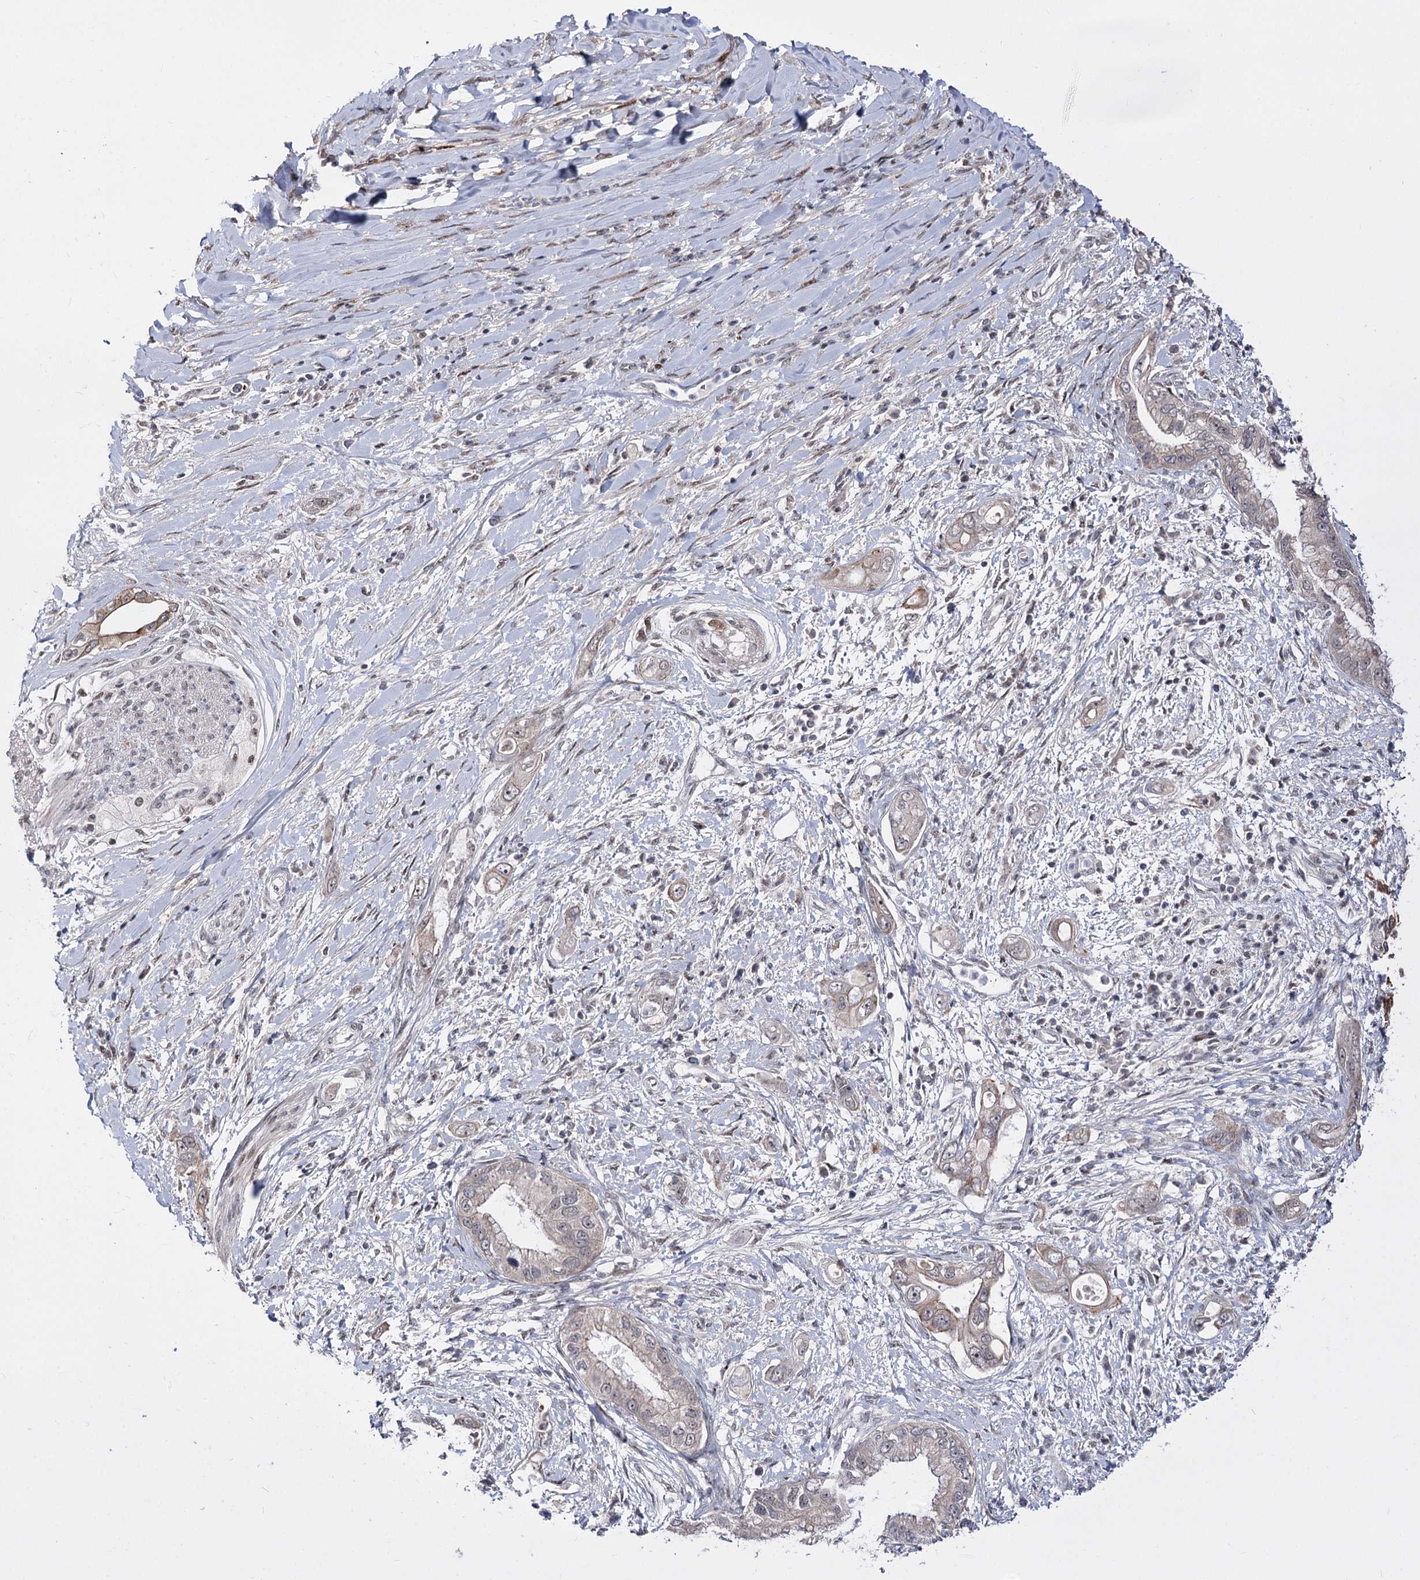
{"staining": {"intensity": "weak", "quantity": "25%-75%", "location": "cytoplasmic/membranous"}, "tissue": "pancreatic cancer", "cell_type": "Tumor cells", "image_type": "cancer", "snomed": [{"axis": "morphology", "description": "Inflammation, NOS"}, {"axis": "morphology", "description": "Adenocarcinoma, NOS"}, {"axis": "topography", "description": "Pancreas"}], "caption": "High-power microscopy captured an immunohistochemistry (IHC) micrograph of adenocarcinoma (pancreatic), revealing weak cytoplasmic/membranous positivity in about 25%-75% of tumor cells. (DAB IHC, brown staining for protein, blue staining for nuclei).", "gene": "STOX1", "patient": {"sex": "female", "age": 56}}